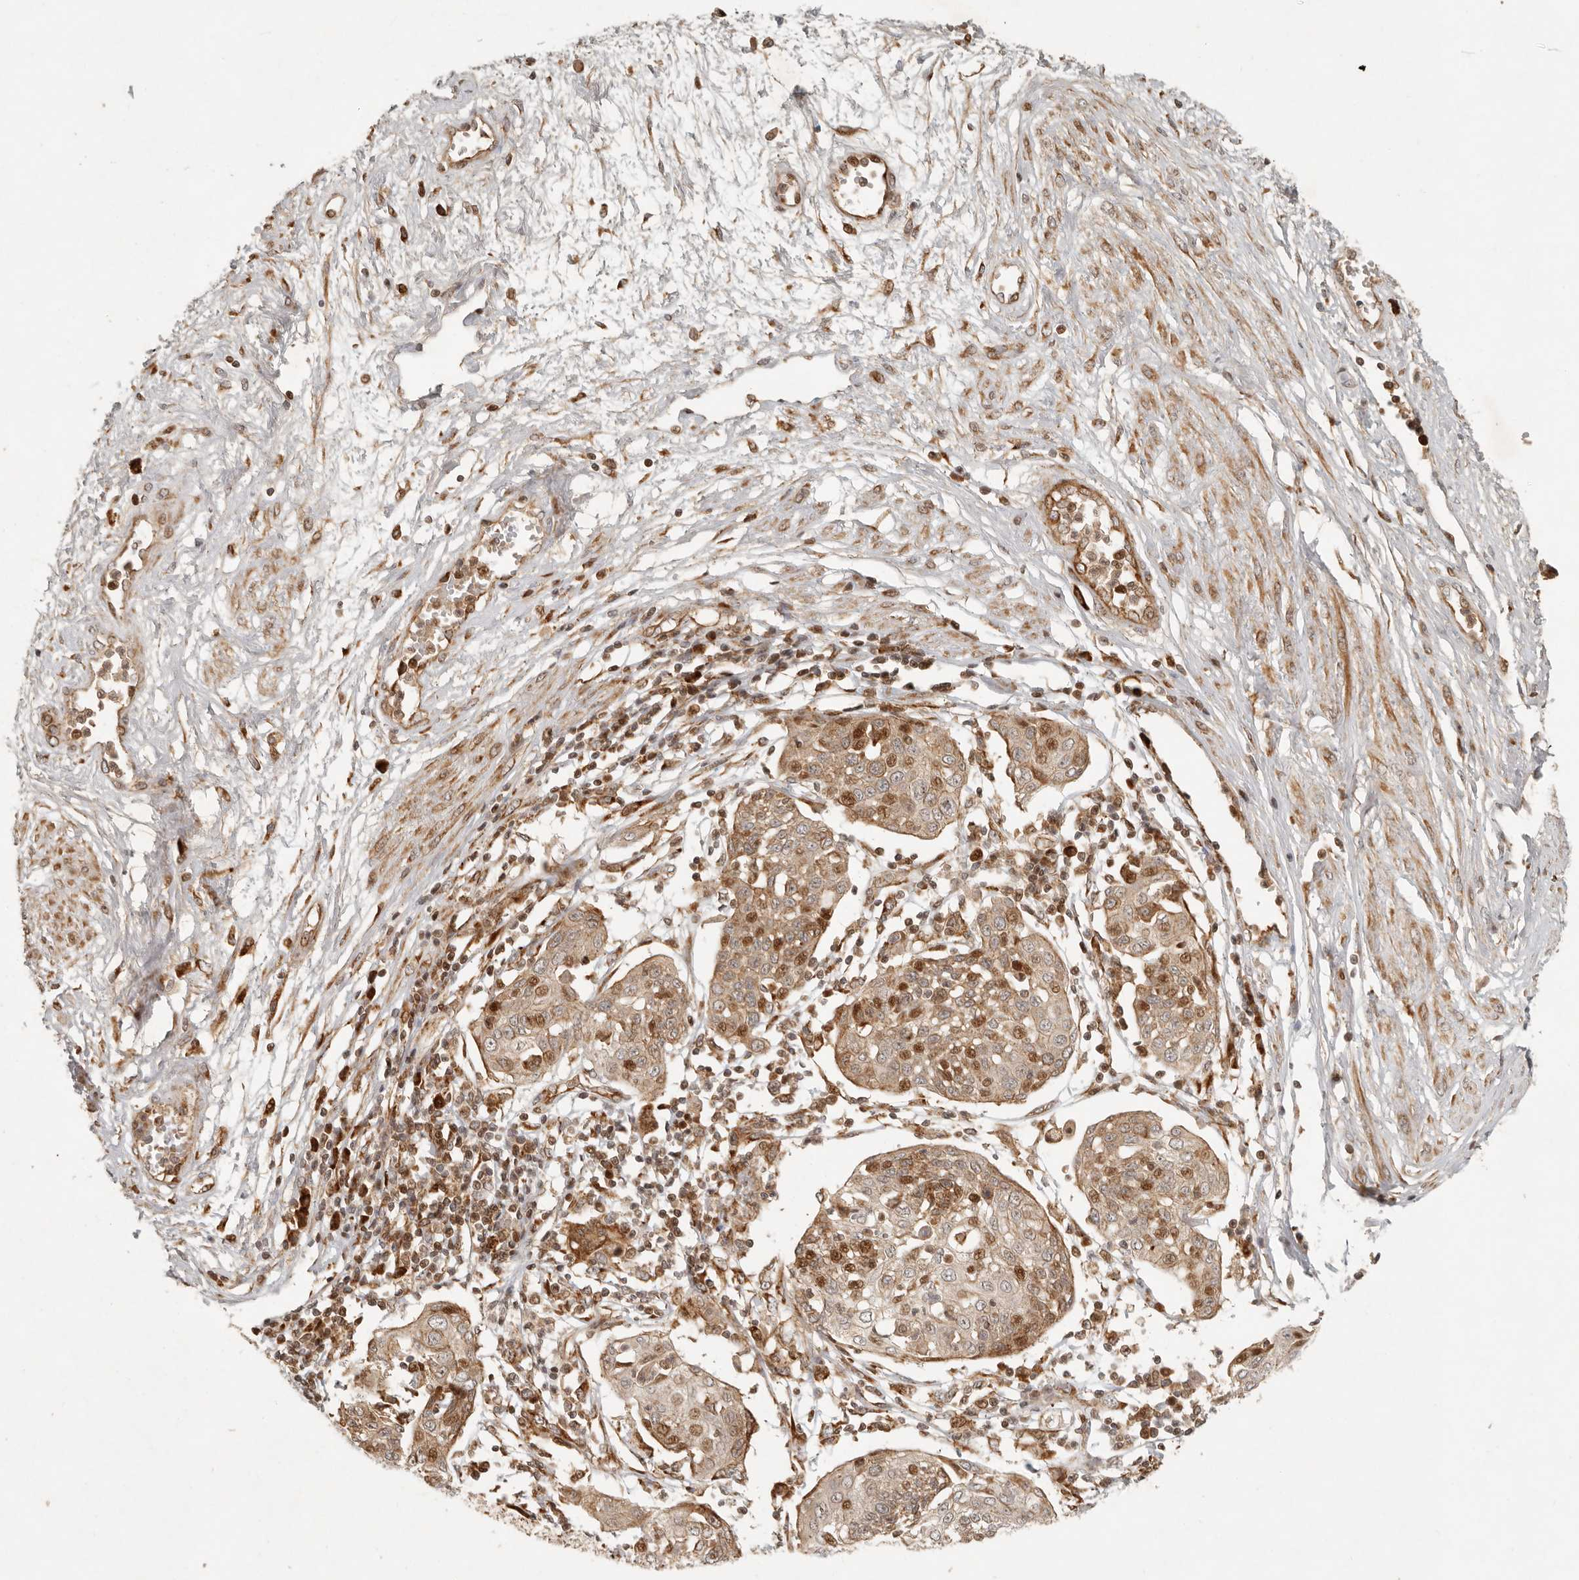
{"staining": {"intensity": "moderate", "quantity": ">75%", "location": "cytoplasmic/membranous,nuclear"}, "tissue": "cervical cancer", "cell_type": "Tumor cells", "image_type": "cancer", "snomed": [{"axis": "morphology", "description": "Squamous cell carcinoma, NOS"}, {"axis": "topography", "description": "Cervix"}], "caption": "Brown immunohistochemical staining in human cervical cancer displays moderate cytoplasmic/membranous and nuclear positivity in about >75% of tumor cells.", "gene": "KLHL38", "patient": {"sex": "female", "age": 34}}